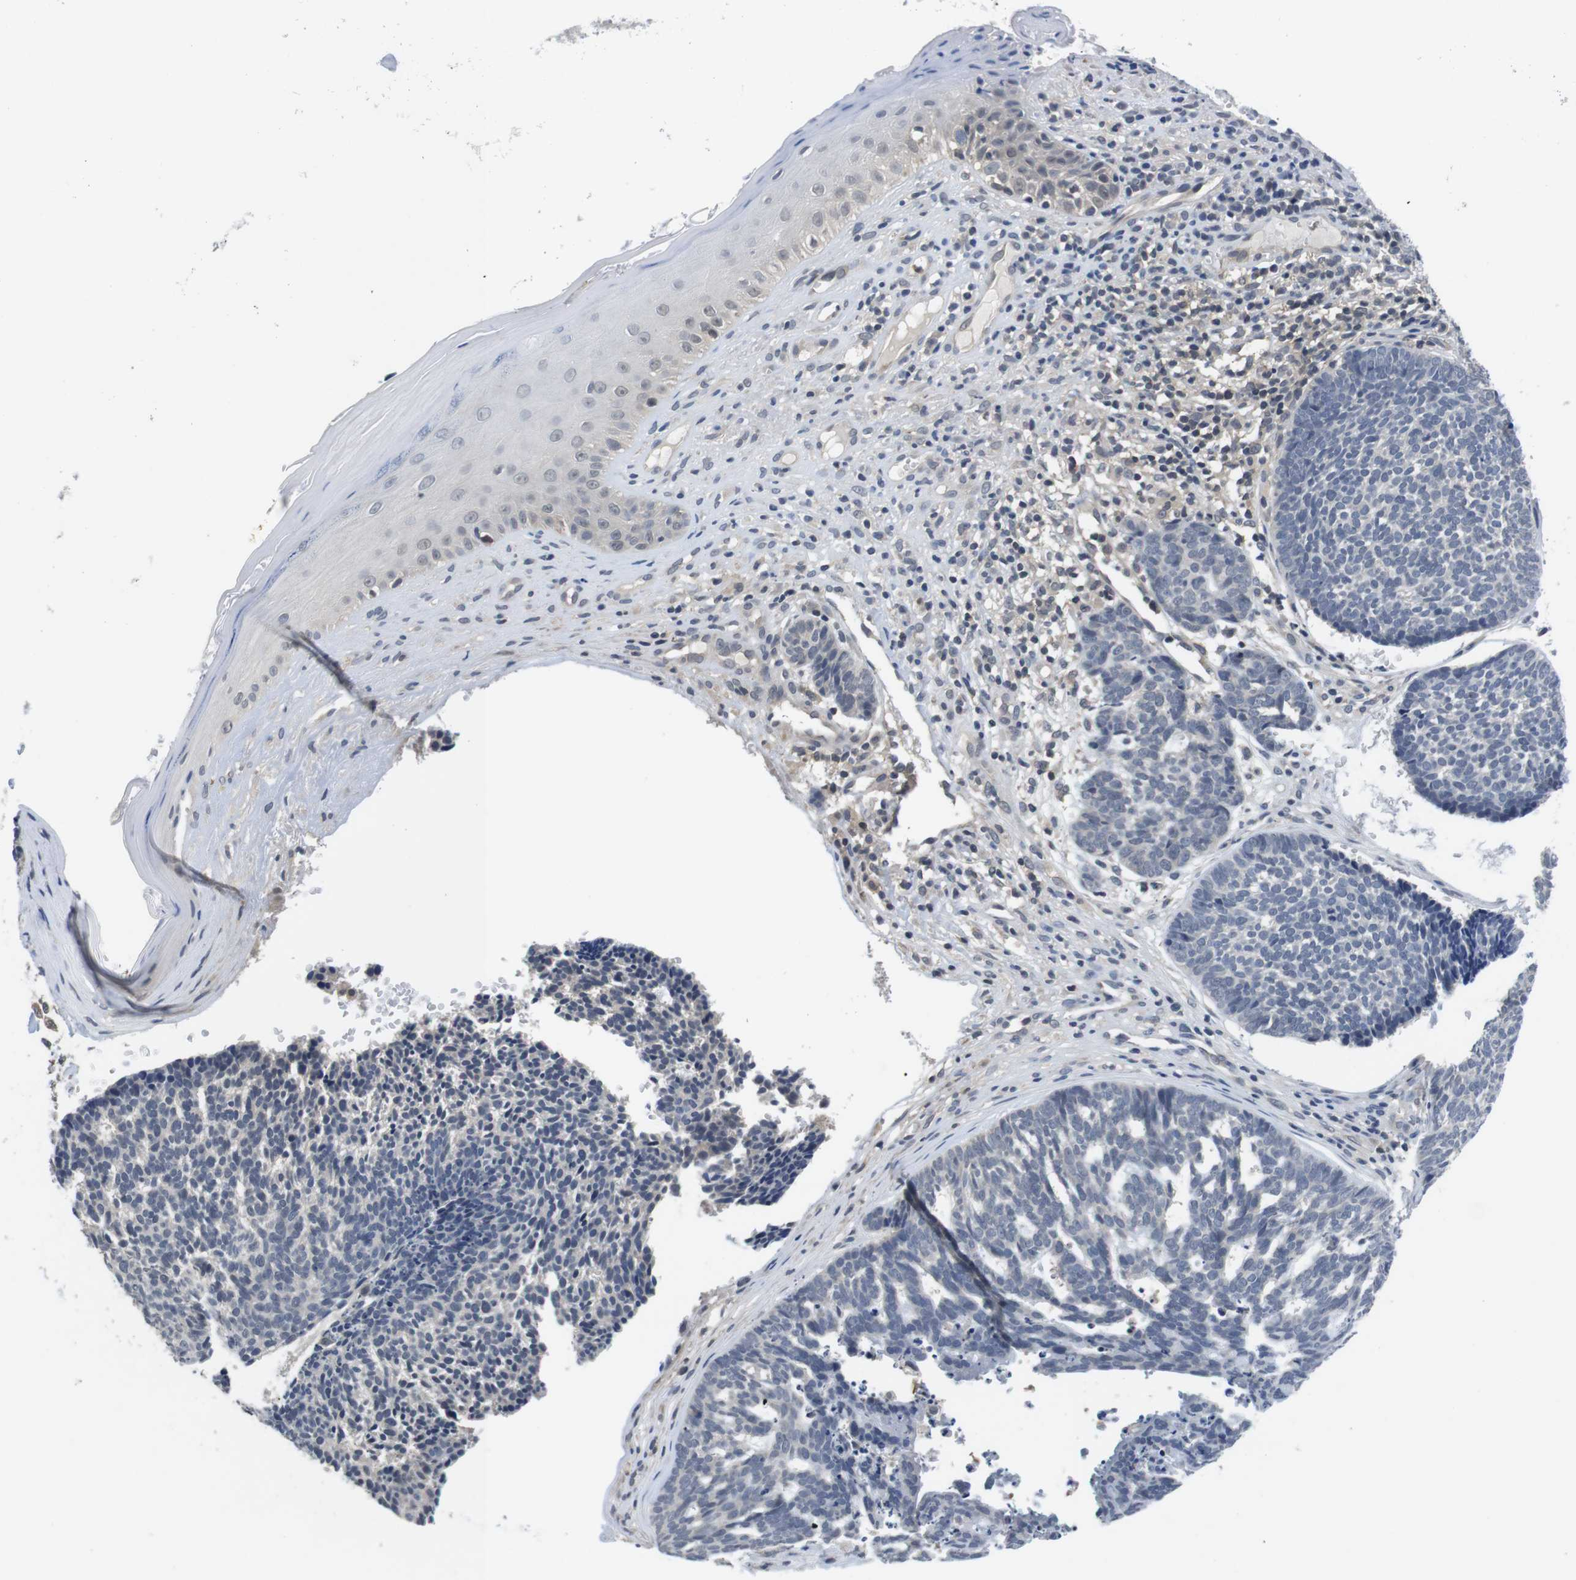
{"staining": {"intensity": "negative", "quantity": "none", "location": "none"}, "tissue": "skin cancer", "cell_type": "Tumor cells", "image_type": "cancer", "snomed": [{"axis": "morphology", "description": "Basal cell carcinoma"}, {"axis": "topography", "description": "Skin"}], "caption": "Immunohistochemistry (IHC) of skin cancer (basal cell carcinoma) demonstrates no staining in tumor cells.", "gene": "FADD", "patient": {"sex": "male", "age": 84}}